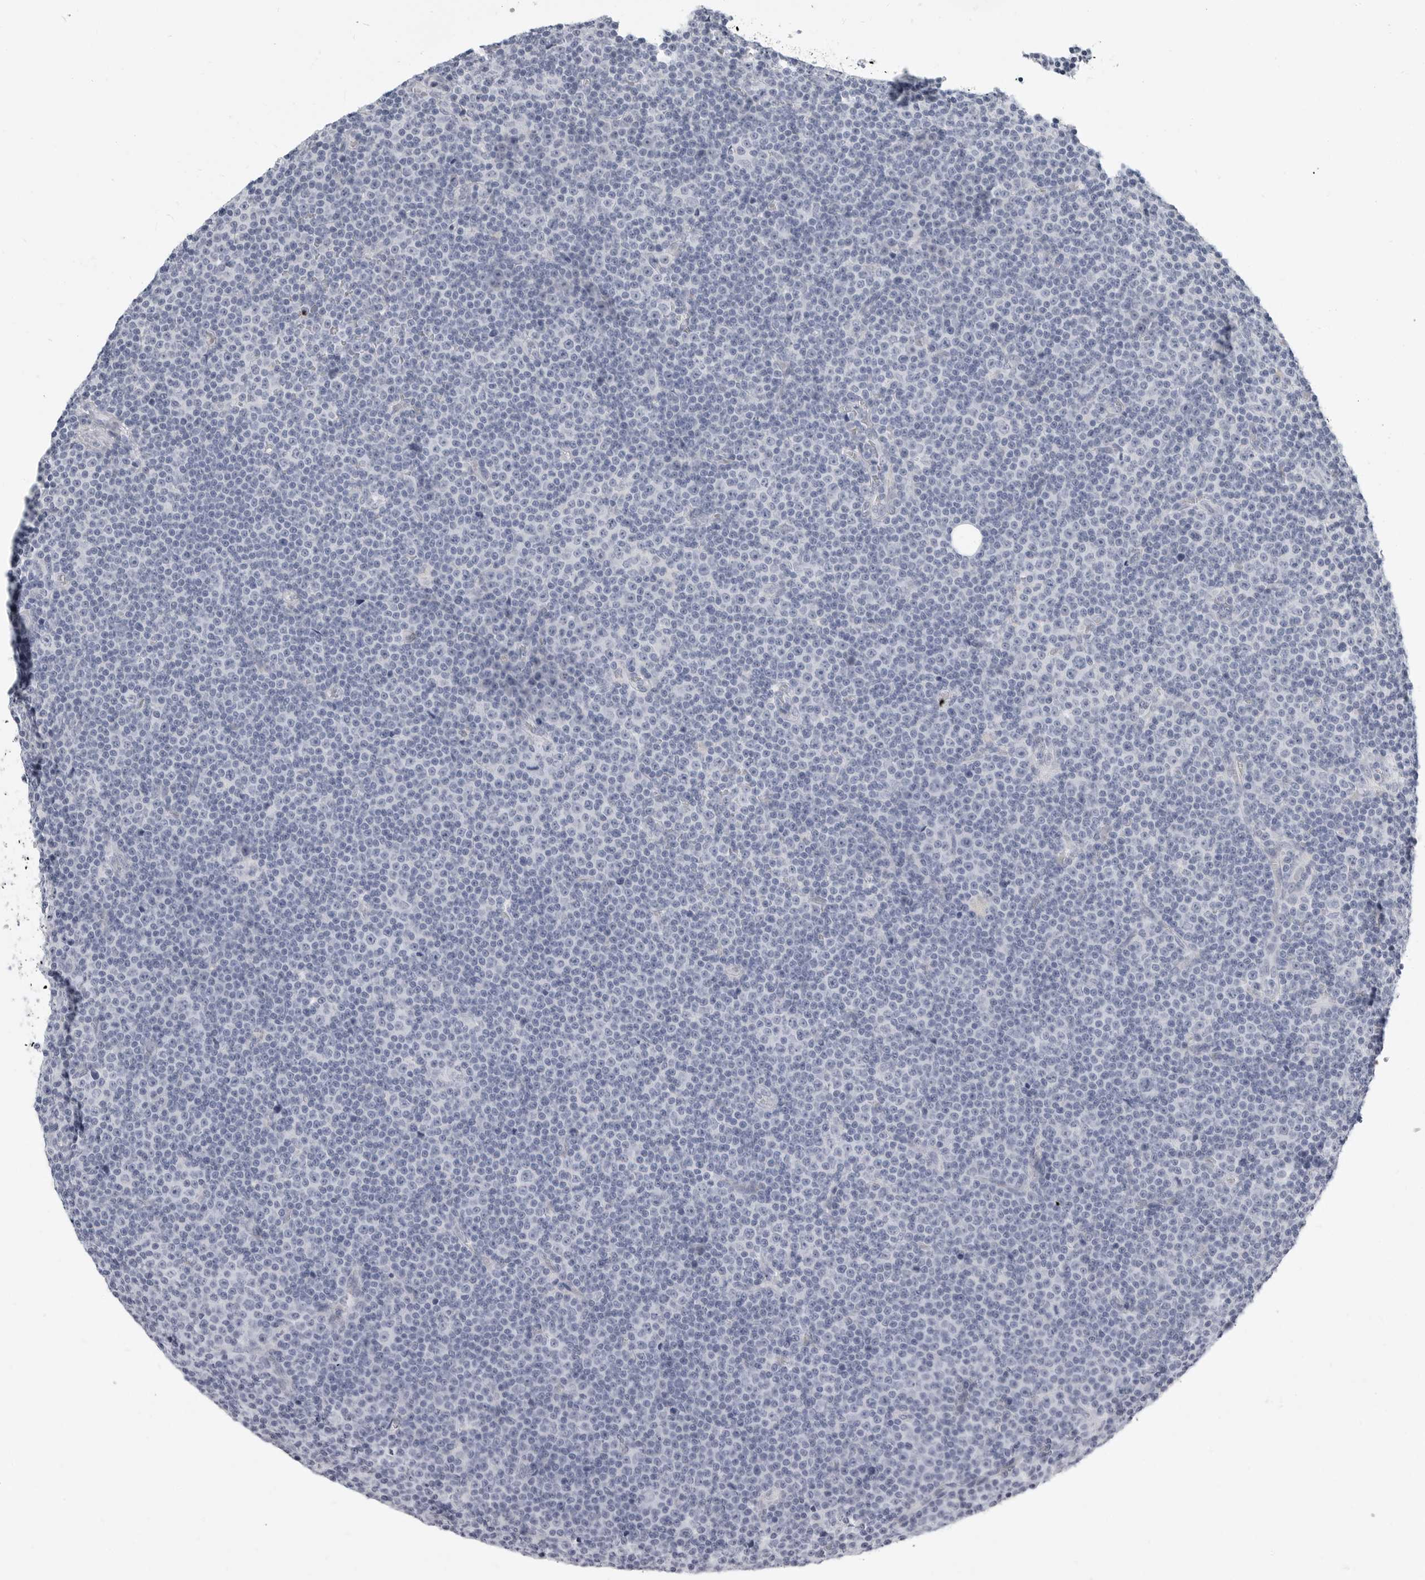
{"staining": {"intensity": "negative", "quantity": "none", "location": "none"}, "tissue": "lymphoma", "cell_type": "Tumor cells", "image_type": "cancer", "snomed": [{"axis": "morphology", "description": "Malignant lymphoma, non-Hodgkin's type, Low grade"}, {"axis": "topography", "description": "Lymph node"}], "caption": "Lymphoma was stained to show a protein in brown. There is no significant expression in tumor cells.", "gene": "PLN", "patient": {"sex": "female", "age": 67}}